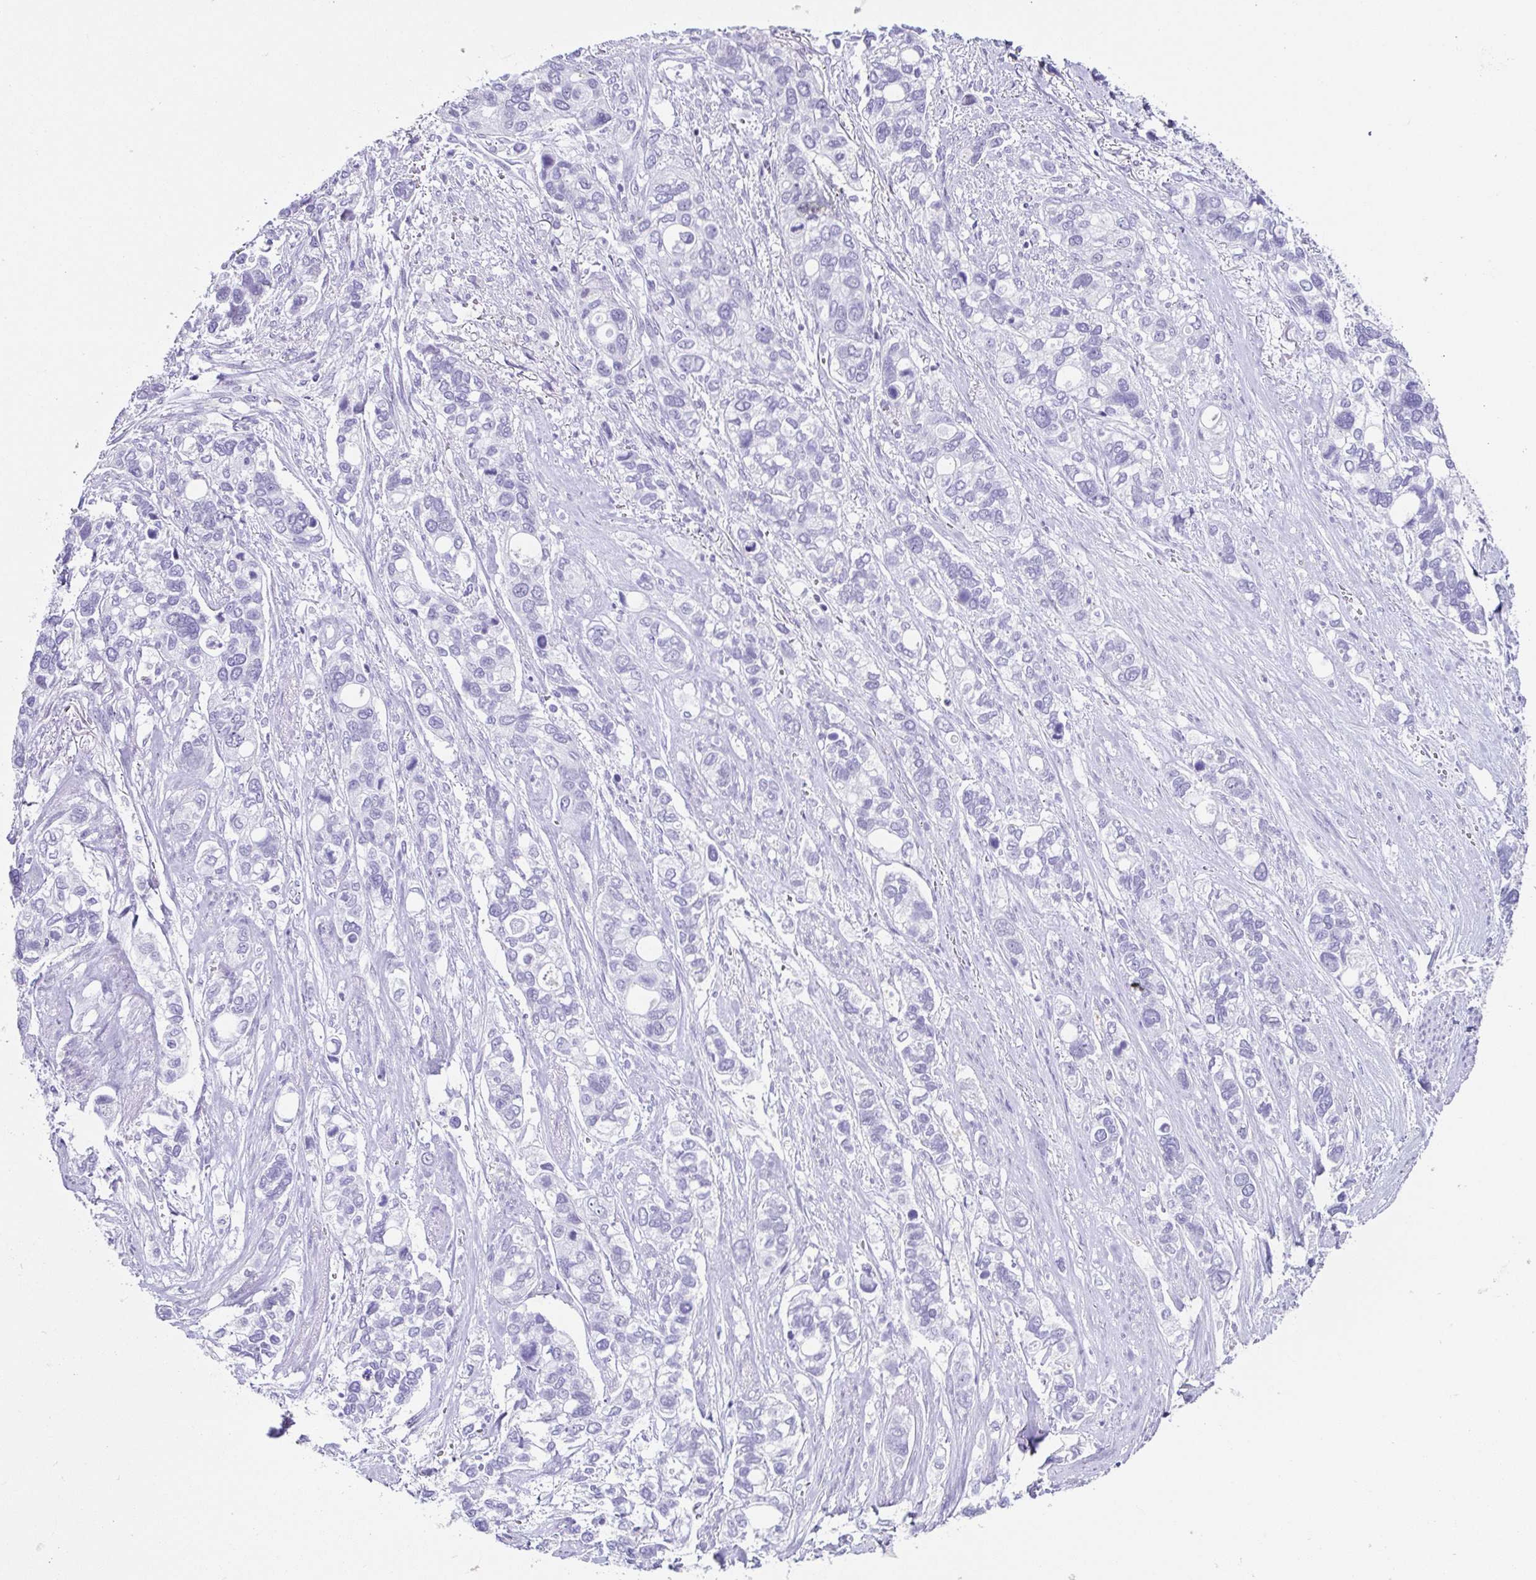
{"staining": {"intensity": "negative", "quantity": "none", "location": "none"}, "tissue": "stomach cancer", "cell_type": "Tumor cells", "image_type": "cancer", "snomed": [{"axis": "morphology", "description": "Adenocarcinoma, NOS"}, {"axis": "topography", "description": "Stomach, upper"}], "caption": "DAB immunohistochemical staining of human stomach adenocarcinoma reveals no significant staining in tumor cells. Brightfield microscopy of immunohistochemistry (IHC) stained with DAB (brown) and hematoxylin (blue), captured at high magnification.", "gene": "ESX1", "patient": {"sex": "female", "age": 81}}